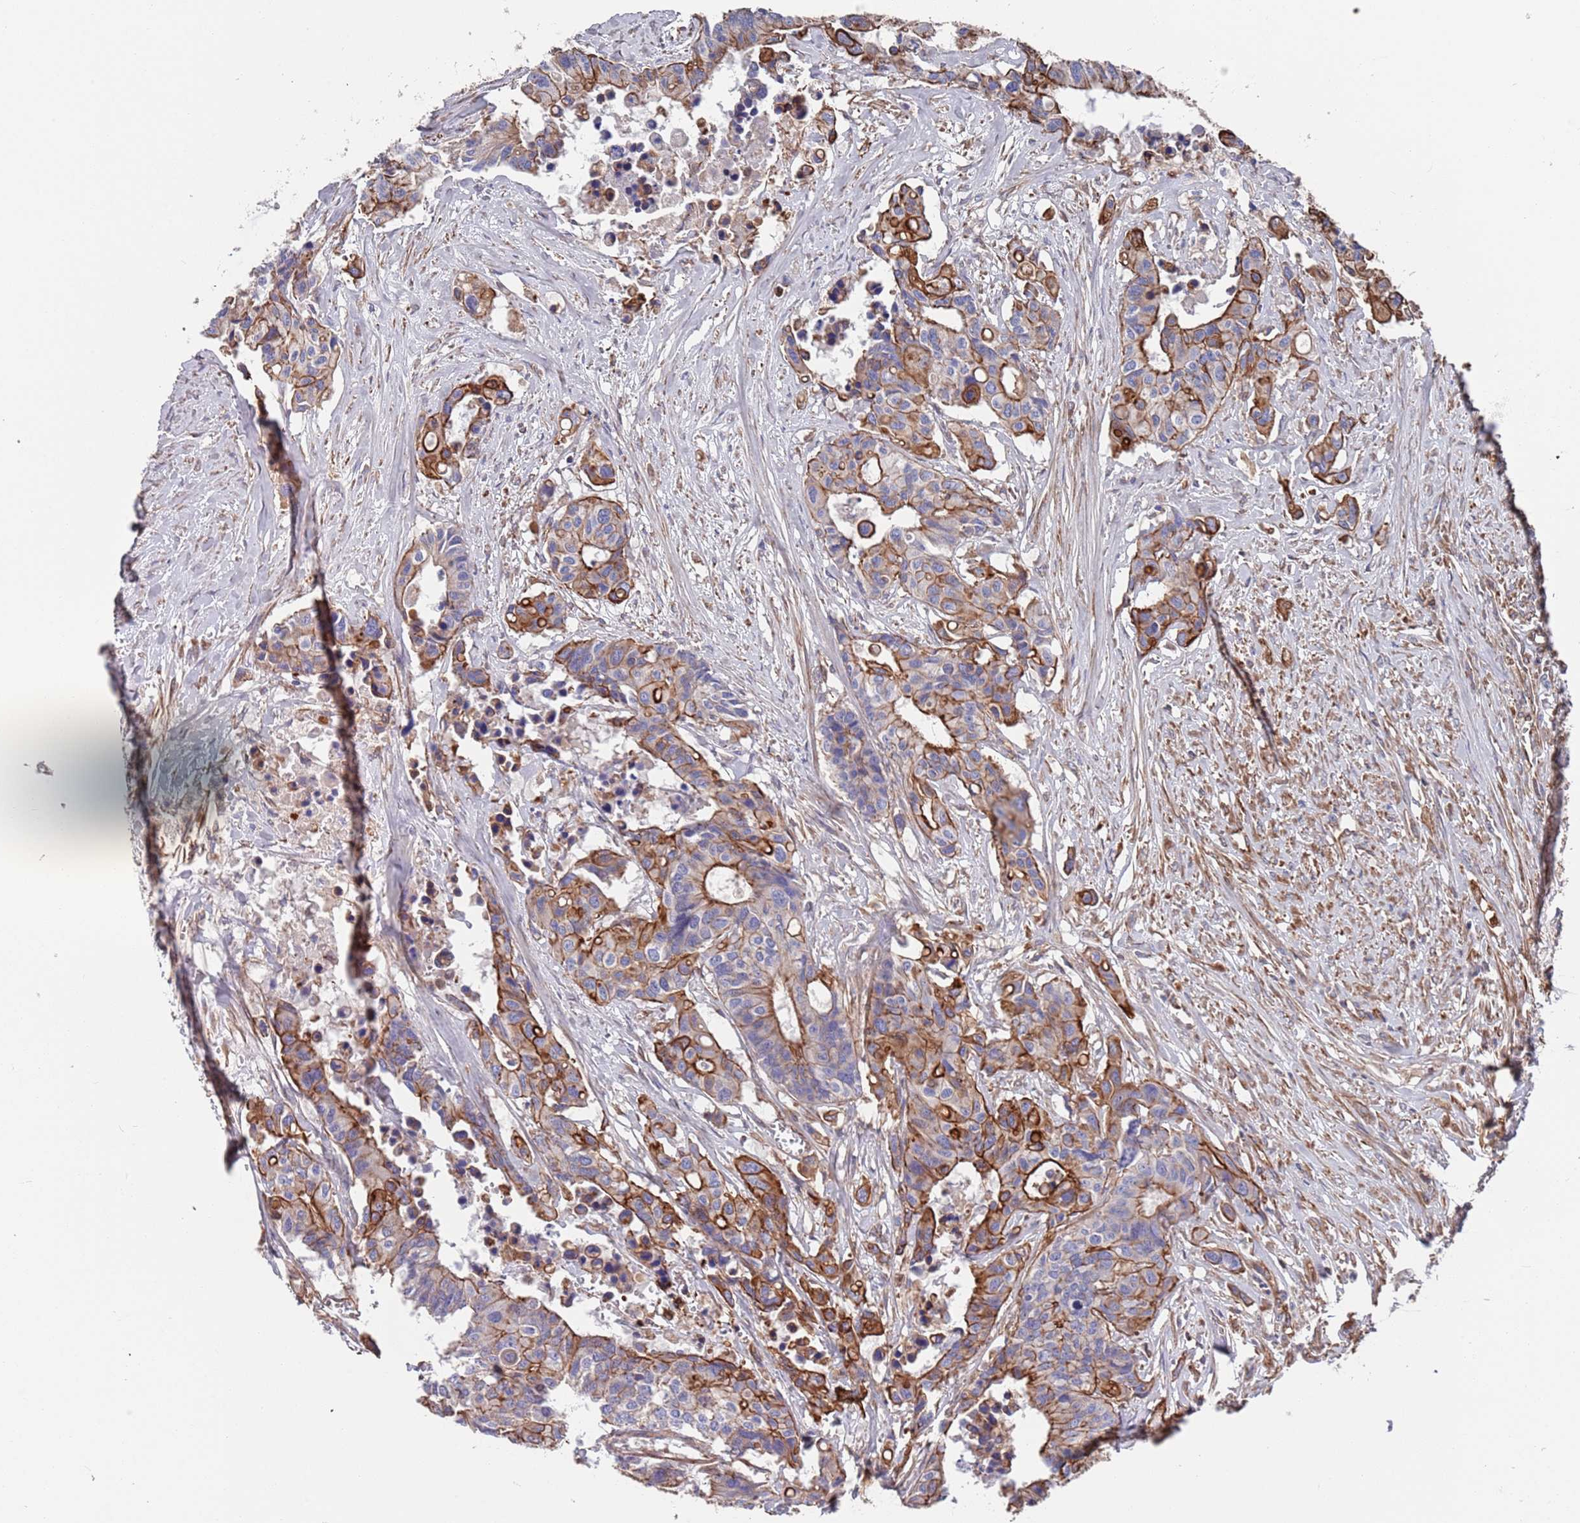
{"staining": {"intensity": "moderate", "quantity": "25%-75%", "location": "cytoplasmic/membranous"}, "tissue": "colorectal cancer", "cell_type": "Tumor cells", "image_type": "cancer", "snomed": [{"axis": "morphology", "description": "Adenocarcinoma, NOS"}, {"axis": "topography", "description": "Colon"}], "caption": "Immunohistochemical staining of human colorectal cancer reveals medium levels of moderate cytoplasmic/membranous expression in about 25%-75% of tumor cells.", "gene": "JAKMIP2", "patient": {"sex": "male", "age": 77}}